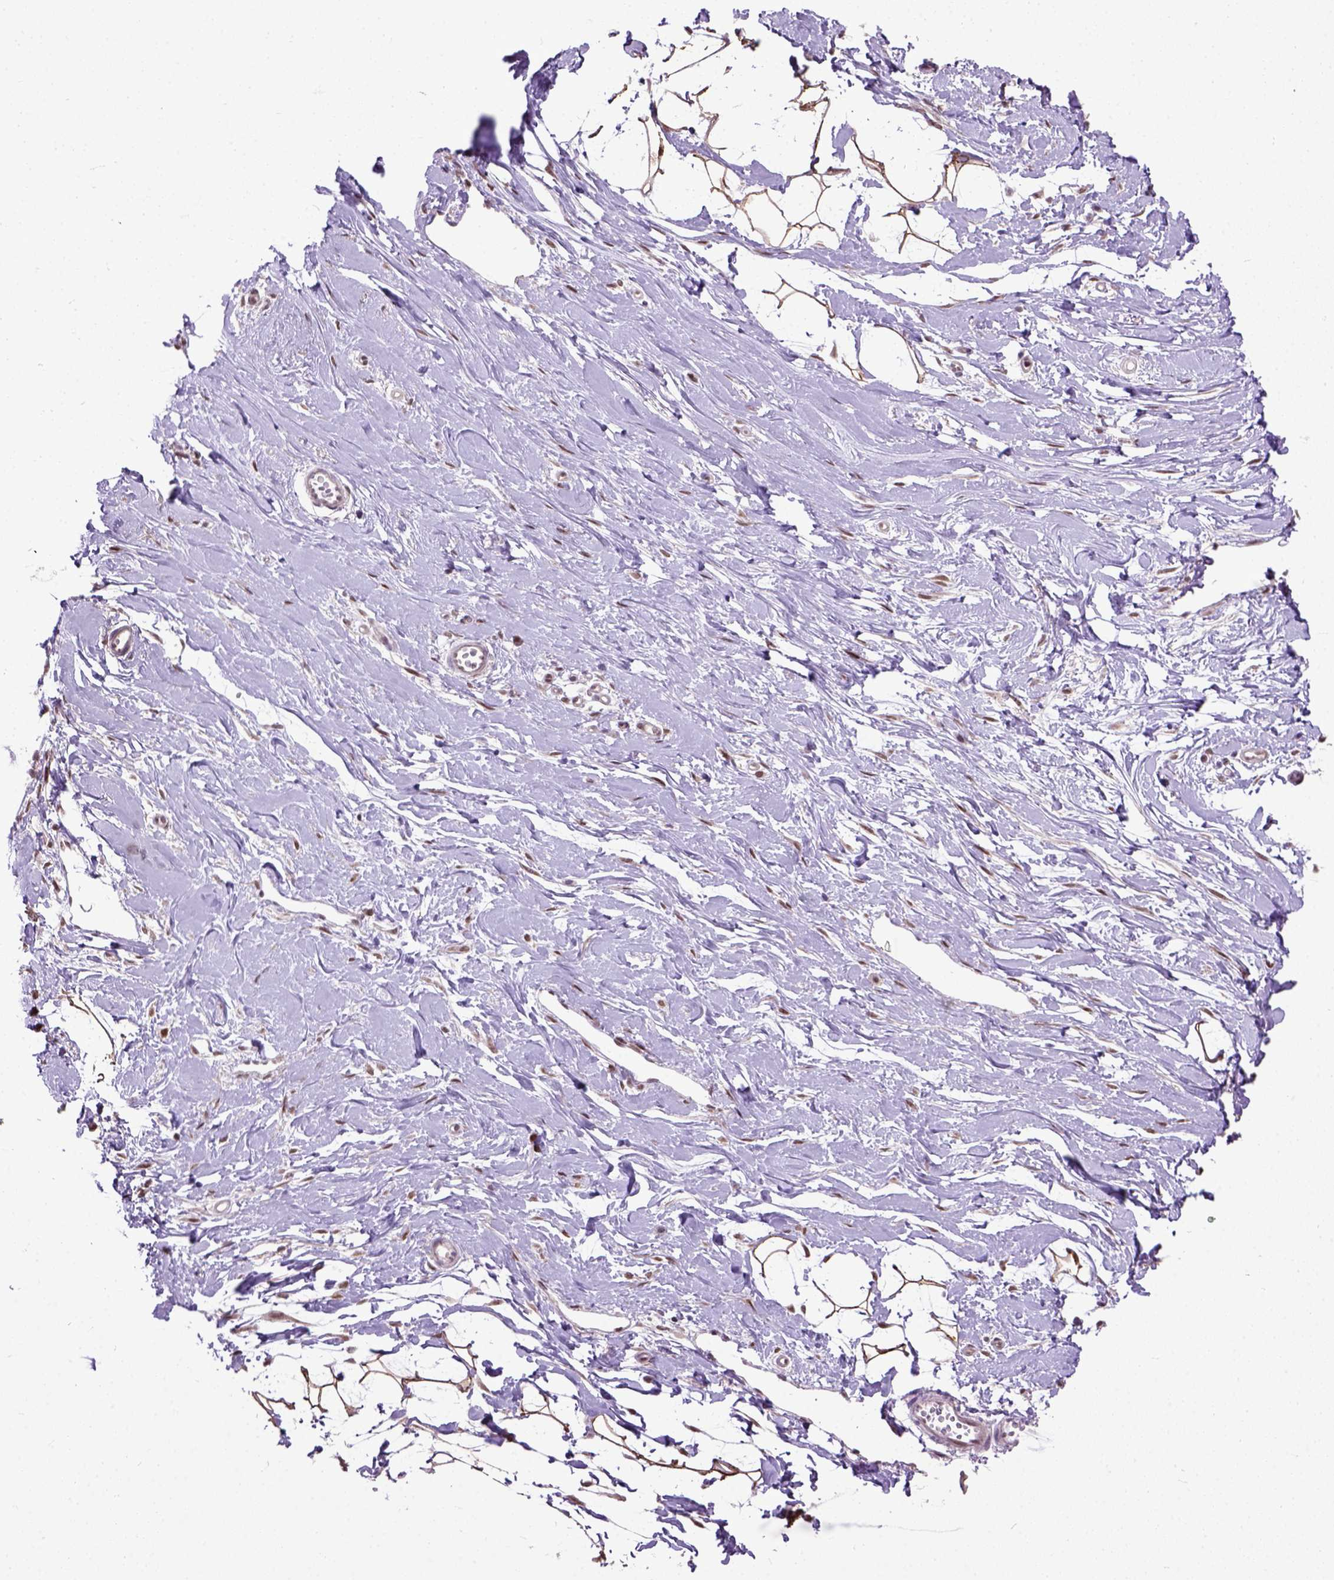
{"staining": {"intensity": "strong", "quantity": ">75%", "location": "cytoplasmic/membranous,nuclear"}, "tissue": "breast", "cell_type": "Adipocytes", "image_type": "normal", "snomed": [{"axis": "morphology", "description": "Normal tissue, NOS"}, {"axis": "topography", "description": "Breast"}], "caption": "Adipocytes exhibit strong cytoplasmic/membranous,nuclear expression in about >75% of cells in normal breast.", "gene": "UBA3", "patient": {"sex": "female", "age": 49}}